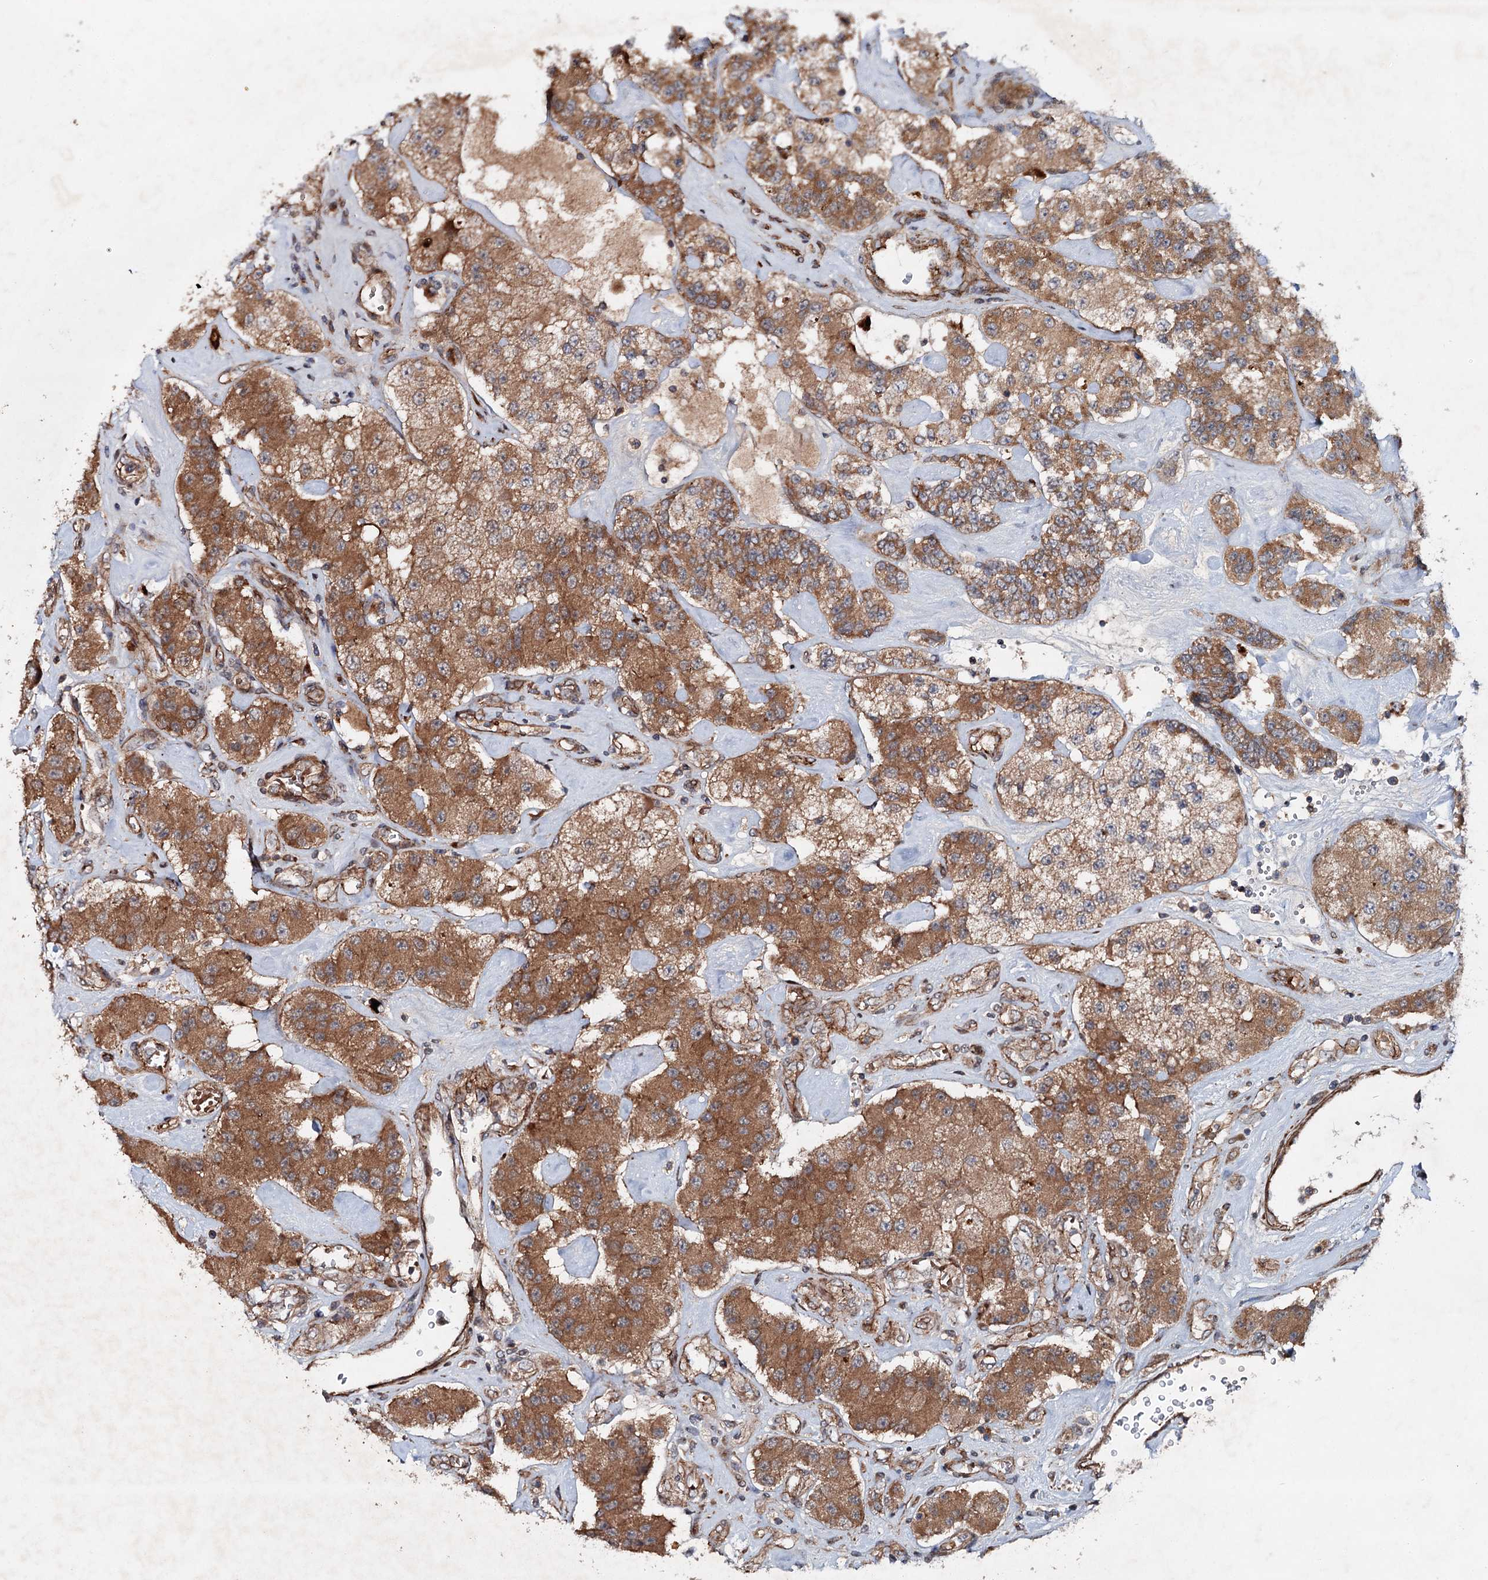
{"staining": {"intensity": "moderate", "quantity": ">75%", "location": "cytoplasmic/membranous"}, "tissue": "carcinoid", "cell_type": "Tumor cells", "image_type": "cancer", "snomed": [{"axis": "morphology", "description": "Carcinoid, malignant, NOS"}, {"axis": "topography", "description": "Pancreas"}], "caption": "This is a photomicrograph of immunohistochemistry staining of carcinoid (malignant), which shows moderate staining in the cytoplasmic/membranous of tumor cells.", "gene": "ADGRG4", "patient": {"sex": "male", "age": 41}}